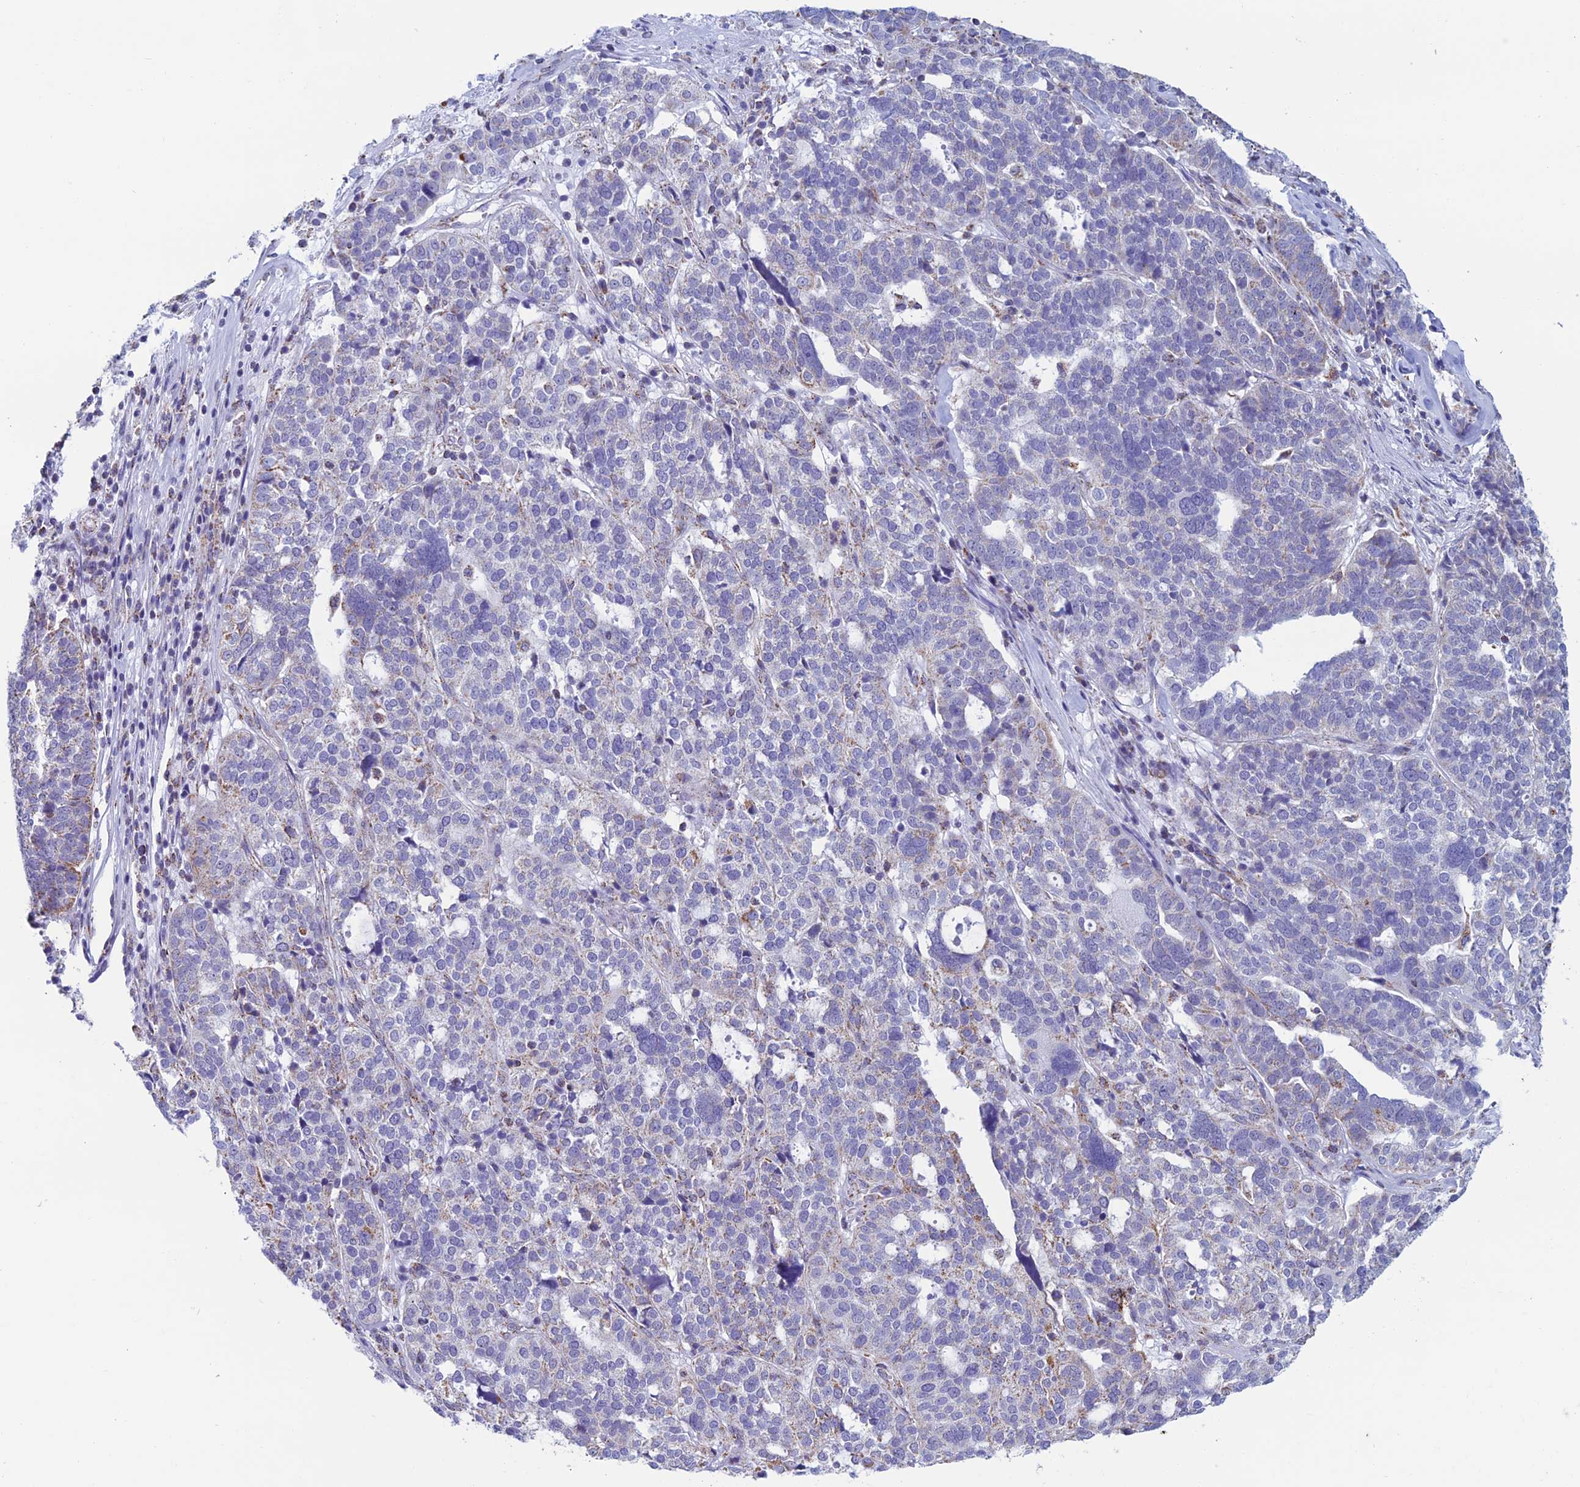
{"staining": {"intensity": "weak", "quantity": "<25%", "location": "cytoplasmic/membranous"}, "tissue": "ovarian cancer", "cell_type": "Tumor cells", "image_type": "cancer", "snomed": [{"axis": "morphology", "description": "Cystadenocarcinoma, serous, NOS"}, {"axis": "topography", "description": "Ovary"}], "caption": "An image of human ovarian serous cystadenocarcinoma is negative for staining in tumor cells. (Immunohistochemistry, brightfield microscopy, high magnification).", "gene": "ZNG1B", "patient": {"sex": "female", "age": 59}}